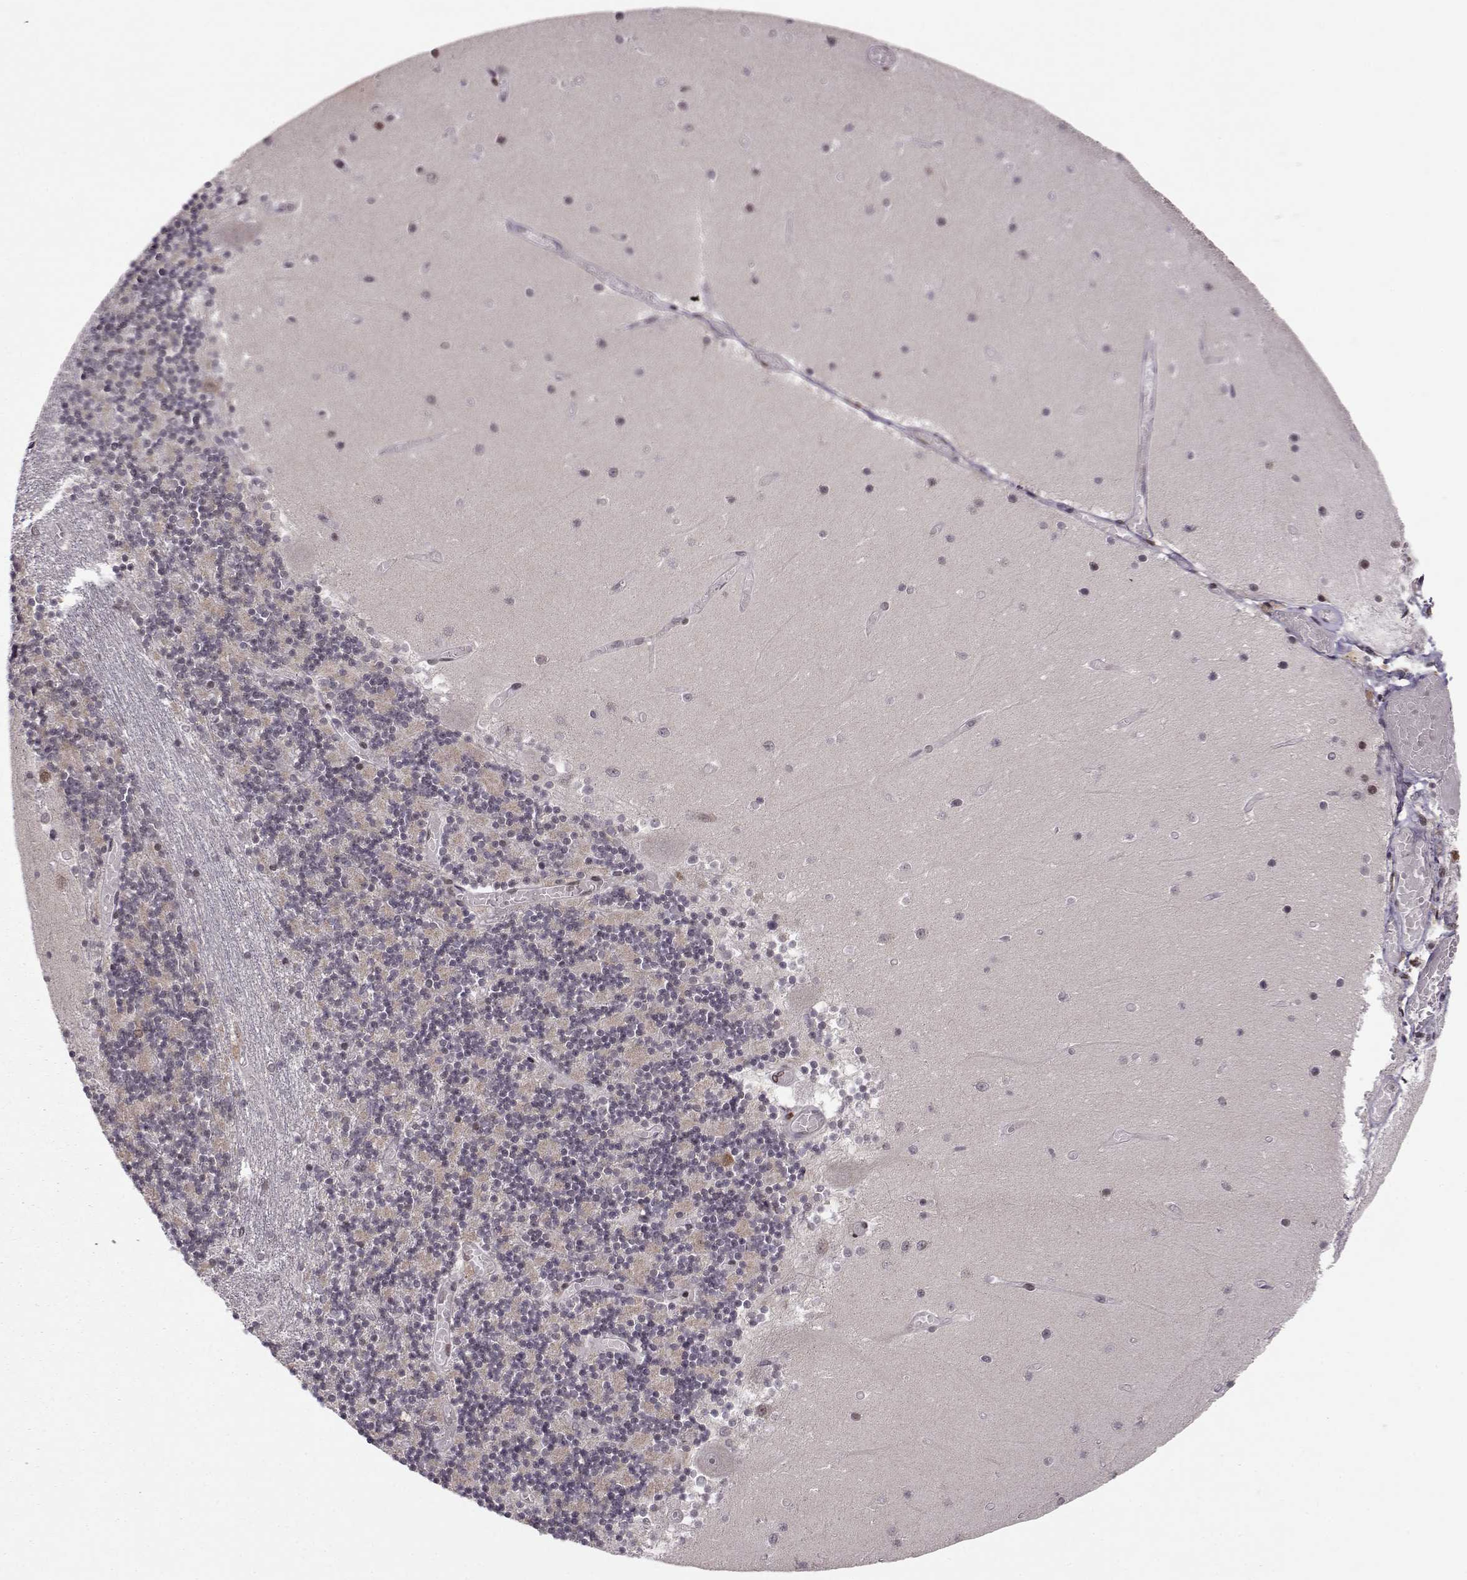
{"staining": {"intensity": "weak", "quantity": "<25%", "location": "nuclear"}, "tissue": "cerebellum", "cell_type": "Cells in granular layer", "image_type": "normal", "snomed": [{"axis": "morphology", "description": "Normal tissue, NOS"}, {"axis": "topography", "description": "Cerebellum"}], "caption": "IHC of unremarkable cerebellum shows no positivity in cells in granular layer.", "gene": "RAI1", "patient": {"sex": "female", "age": 28}}